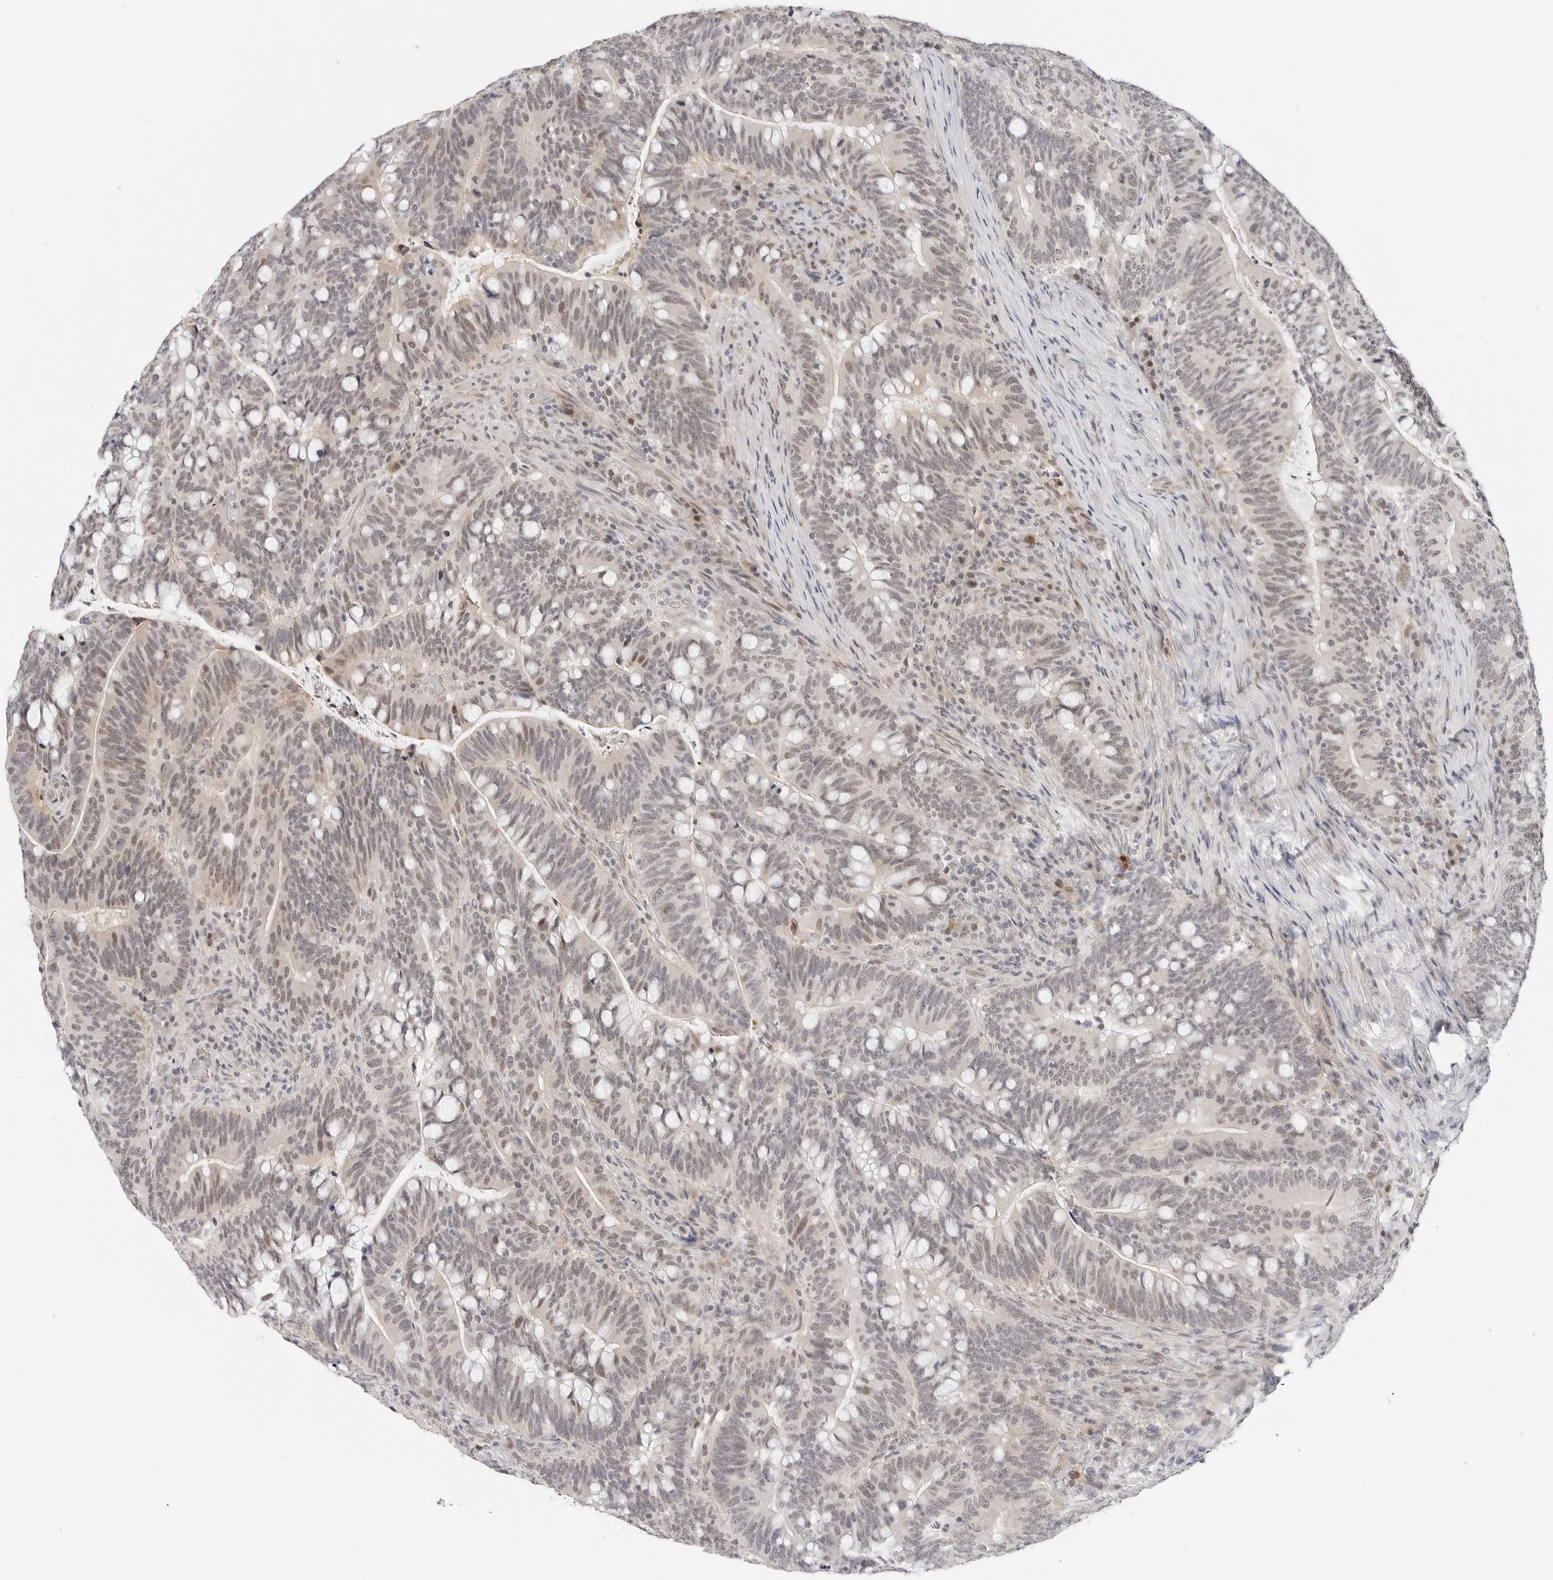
{"staining": {"intensity": "moderate", "quantity": "25%-75%", "location": "nuclear"}, "tissue": "colorectal cancer", "cell_type": "Tumor cells", "image_type": "cancer", "snomed": [{"axis": "morphology", "description": "Adenocarcinoma, NOS"}, {"axis": "topography", "description": "Colon"}], "caption": "Human colorectal cancer stained with a brown dye displays moderate nuclear positive expression in approximately 25%-75% of tumor cells.", "gene": "TSEN2", "patient": {"sex": "female", "age": 66}}